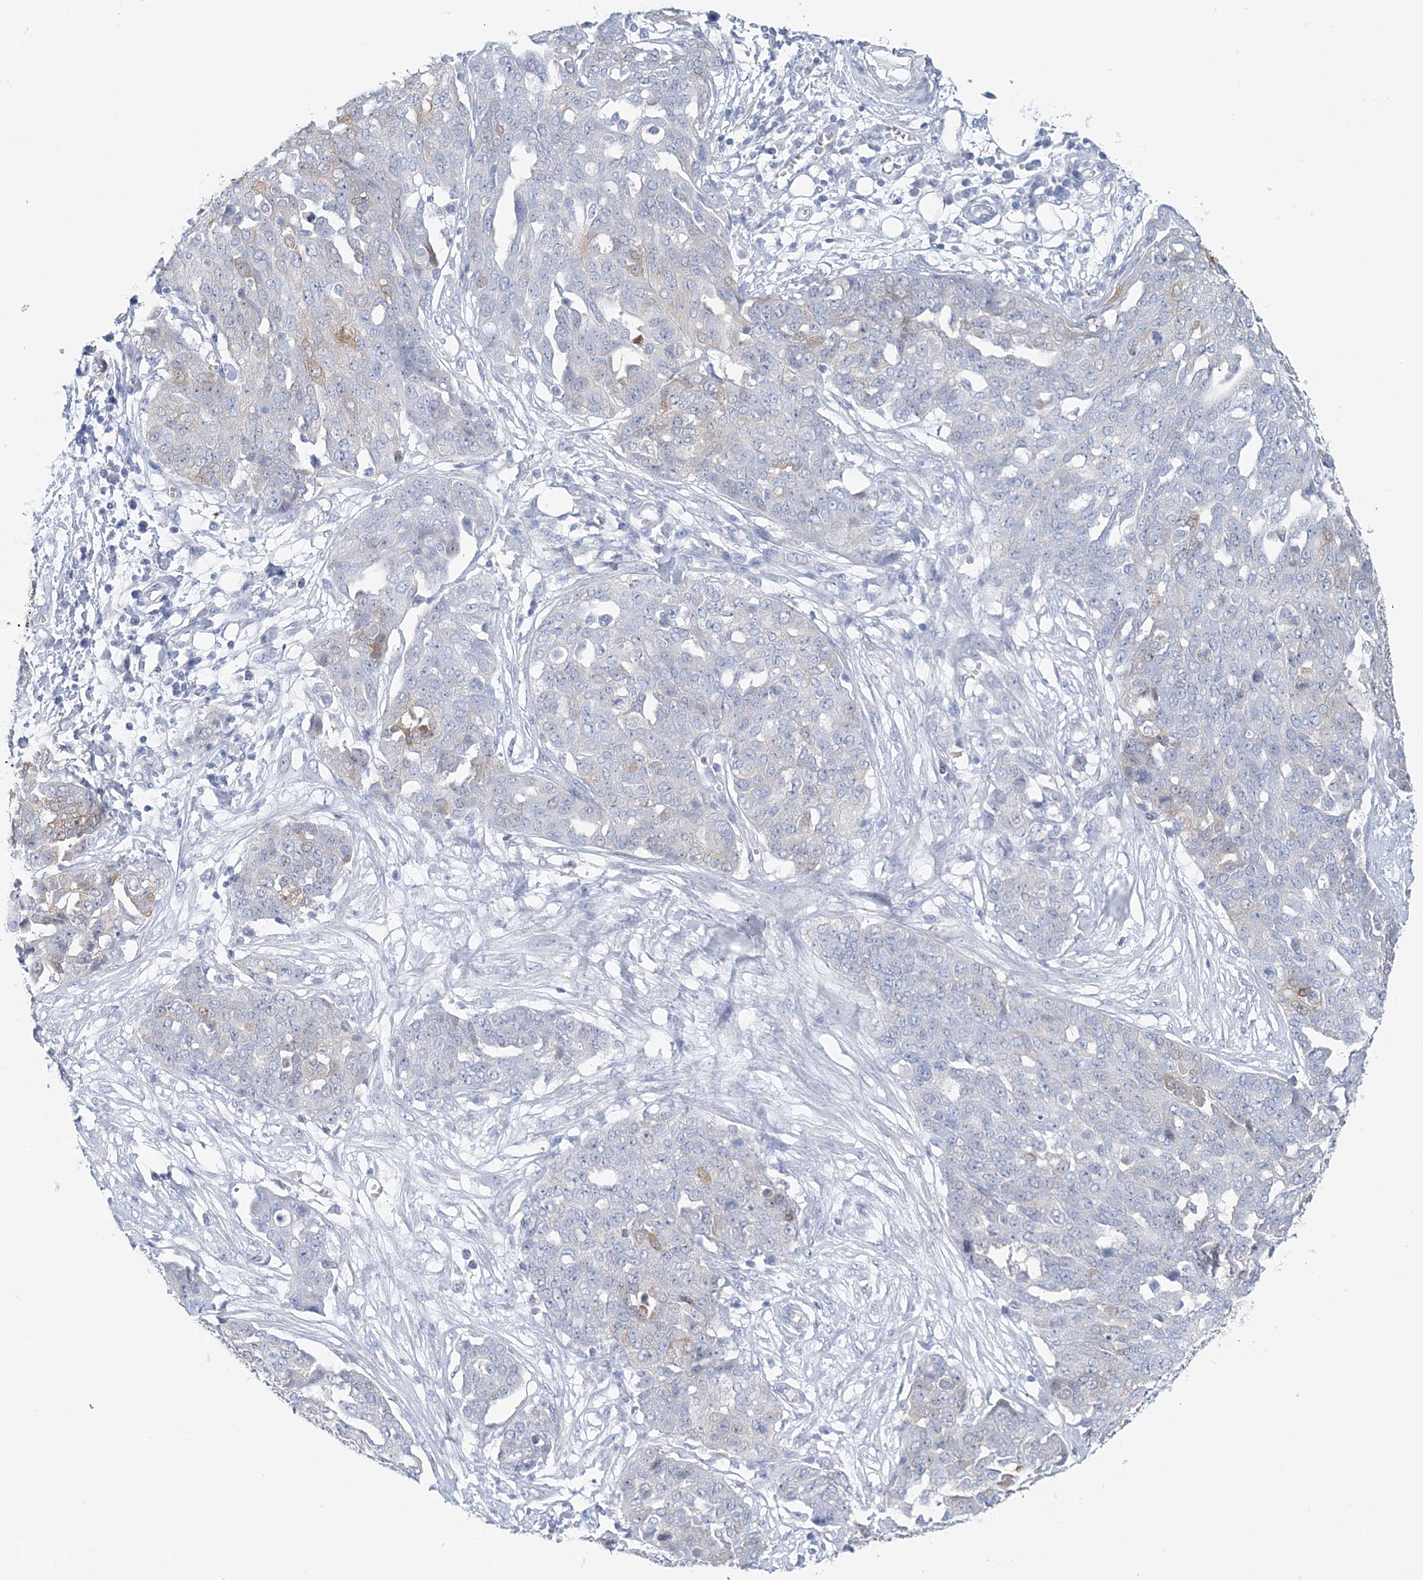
{"staining": {"intensity": "negative", "quantity": "none", "location": "none"}, "tissue": "ovarian cancer", "cell_type": "Tumor cells", "image_type": "cancer", "snomed": [{"axis": "morphology", "description": "Cystadenocarcinoma, serous, NOS"}, {"axis": "topography", "description": "Soft tissue"}, {"axis": "topography", "description": "Ovary"}], "caption": "IHC of serous cystadenocarcinoma (ovarian) demonstrates no positivity in tumor cells.", "gene": "HMGCS1", "patient": {"sex": "female", "age": 57}}